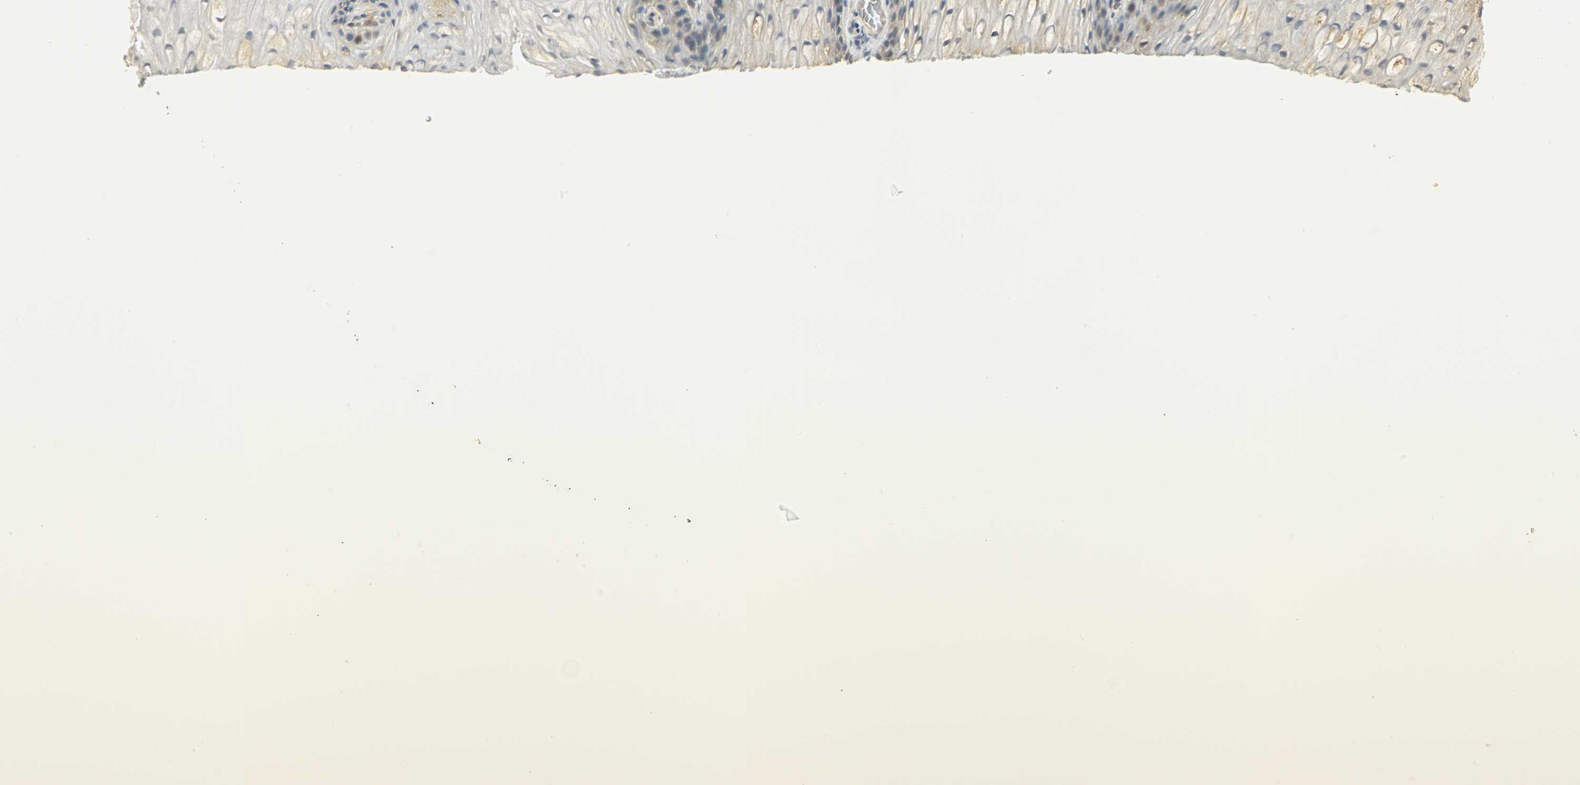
{"staining": {"intensity": "moderate", "quantity": "25%-75%", "location": "cytoplasmic/membranous"}, "tissue": "vagina", "cell_type": "Squamous epithelial cells", "image_type": "normal", "snomed": [{"axis": "morphology", "description": "Normal tissue, NOS"}, {"axis": "topography", "description": "Vagina"}], "caption": "DAB (3,3'-diaminobenzidine) immunohistochemical staining of benign vagina shows moderate cytoplasmic/membranous protein positivity in about 25%-75% of squamous epithelial cells.", "gene": "RARS1", "patient": {"sex": "female", "age": 34}}